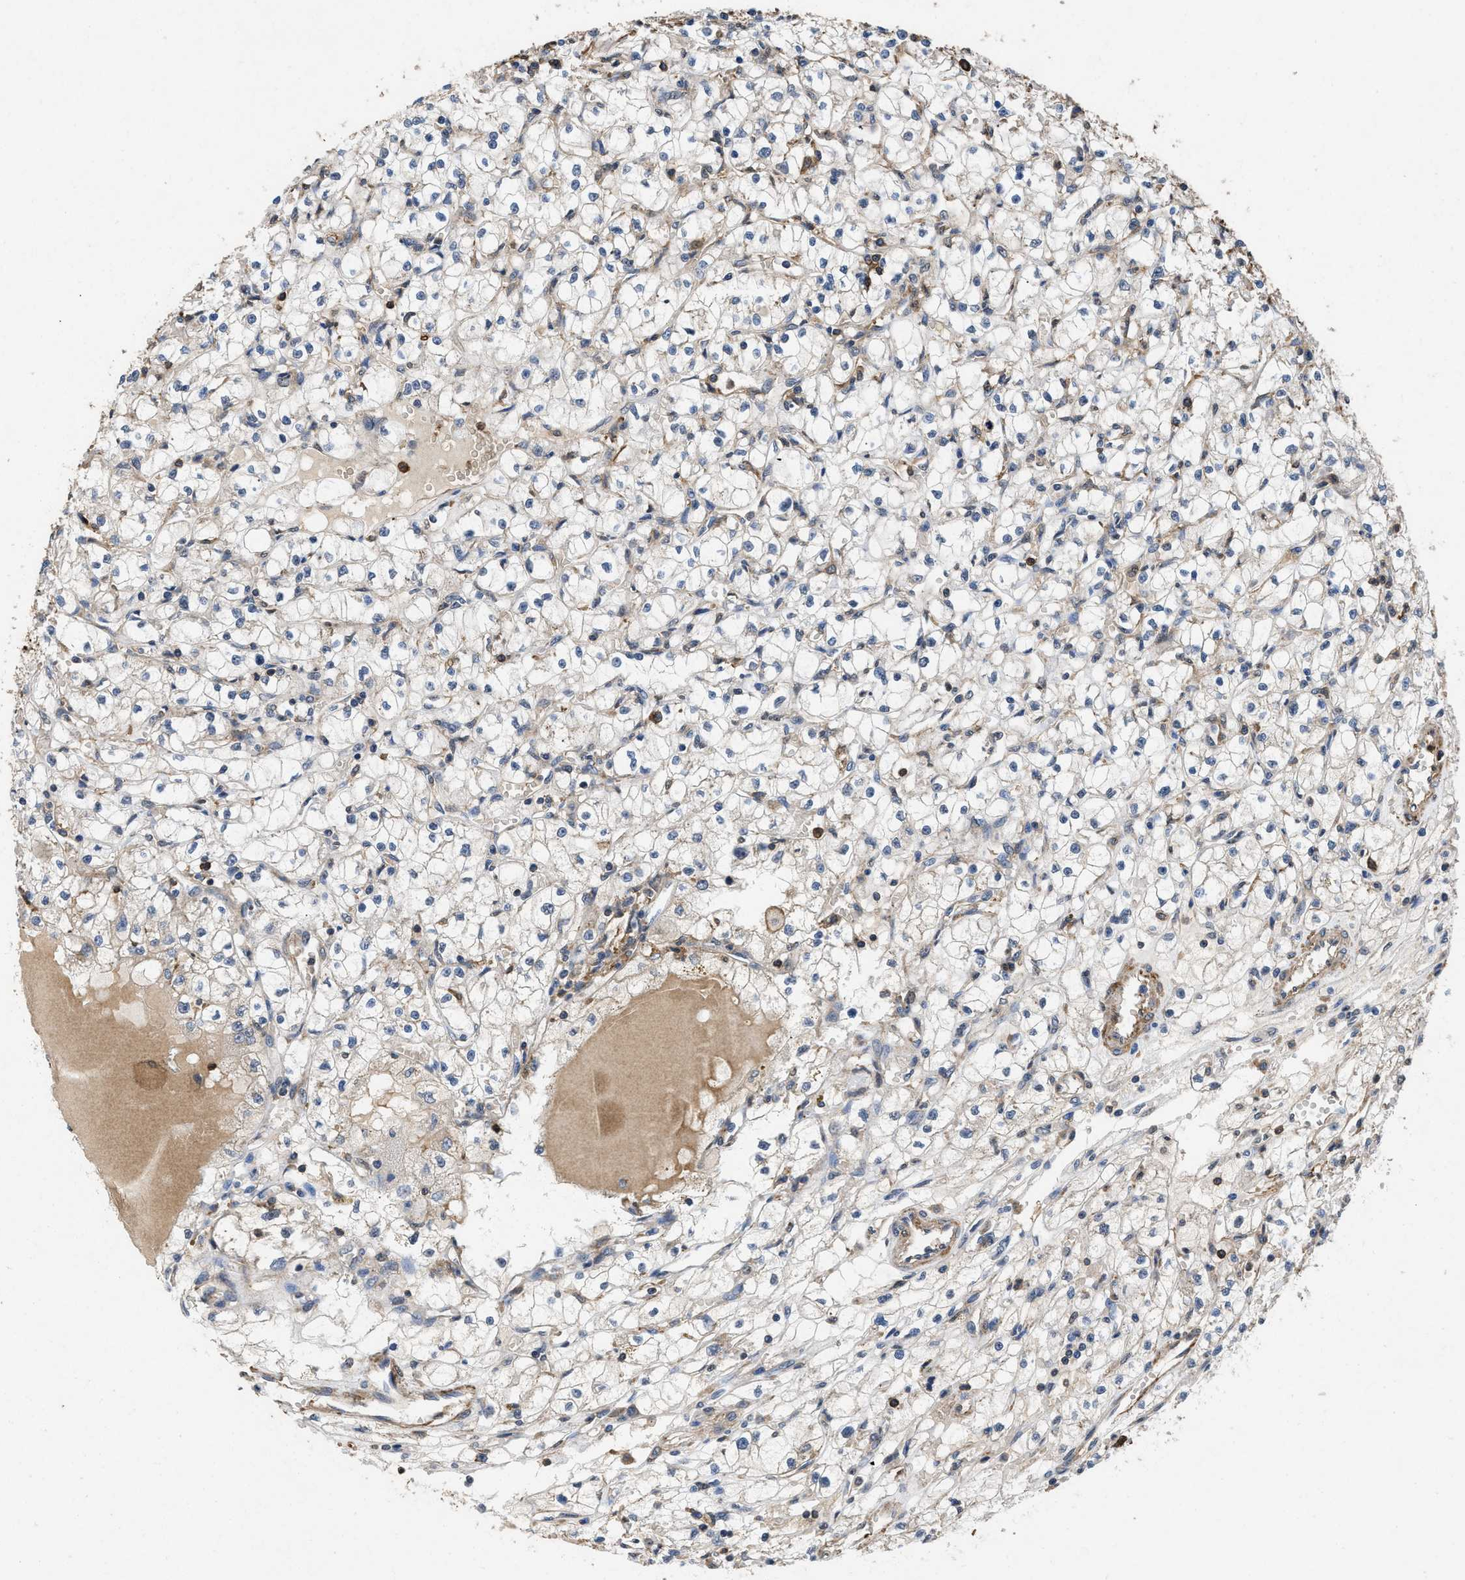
{"staining": {"intensity": "negative", "quantity": "none", "location": "none"}, "tissue": "renal cancer", "cell_type": "Tumor cells", "image_type": "cancer", "snomed": [{"axis": "morphology", "description": "Adenocarcinoma, NOS"}, {"axis": "topography", "description": "Kidney"}], "caption": "Immunohistochemical staining of human renal cancer (adenocarcinoma) demonstrates no significant positivity in tumor cells.", "gene": "LINGO2", "patient": {"sex": "male", "age": 56}}